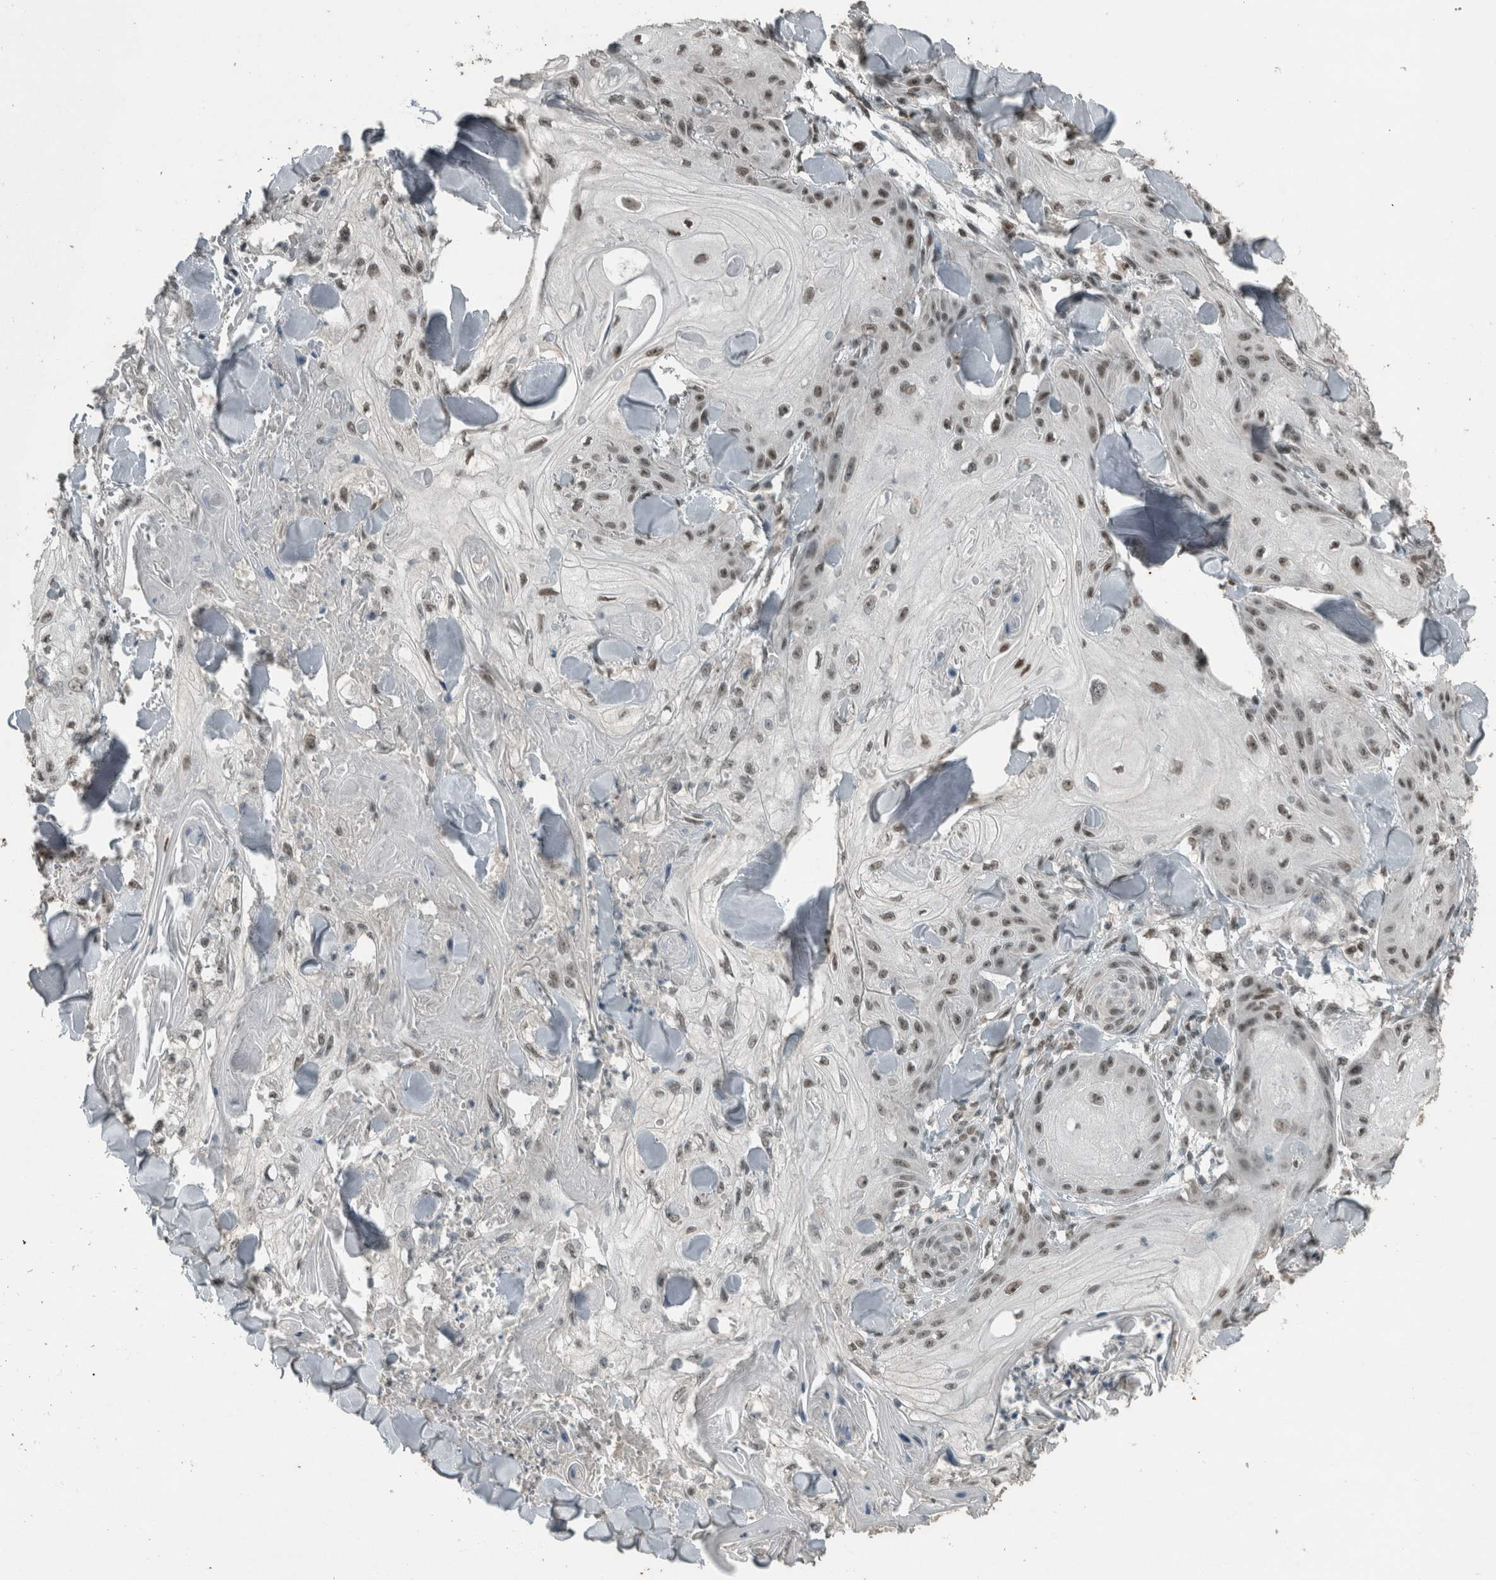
{"staining": {"intensity": "moderate", "quantity": ">75%", "location": "nuclear"}, "tissue": "skin cancer", "cell_type": "Tumor cells", "image_type": "cancer", "snomed": [{"axis": "morphology", "description": "Squamous cell carcinoma, NOS"}, {"axis": "topography", "description": "Skin"}], "caption": "A histopathology image of squamous cell carcinoma (skin) stained for a protein exhibits moderate nuclear brown staining in tumor cells. The staining is performed using DAB brown chromogen to label protein expression. The nuclei are counter-stained blue using hematoxylin.", "gene": "ZNF24", "patient": {"sex": "male", "age": 74}}